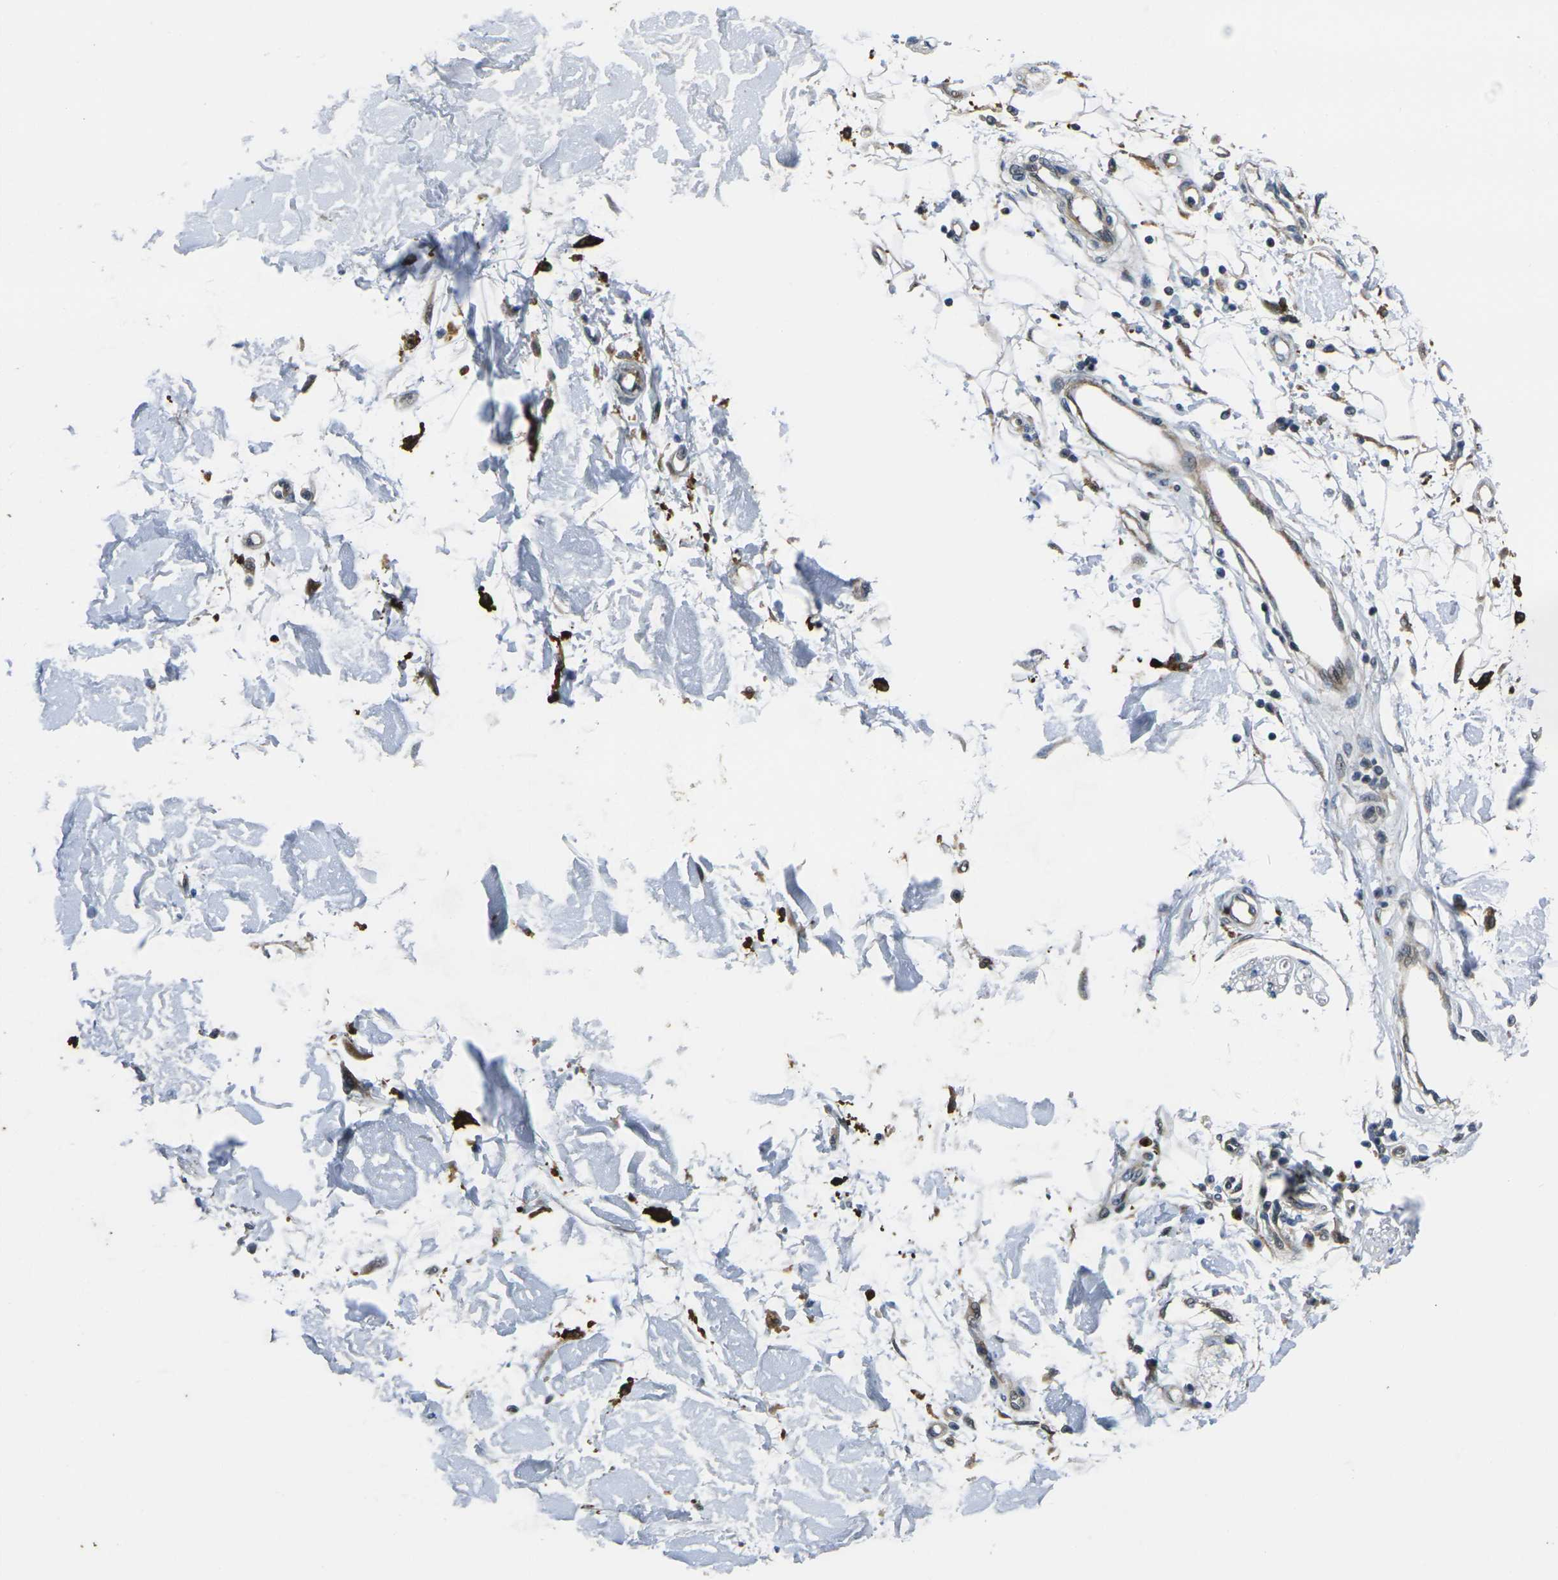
{"staining": {"intensity": "negative", "quantity": "none", "location": "none"}, "tissue": "adipose tissue", "cell_type": "Adipocytes", "image_type": "normal", "snomed": [{"axis": "morphology", "description": "Squamous cell carcinoma, NOS"}, {"axis": "topography", "description": "Skin"}], "caption": "A high-resolution histopathology image shows immunohistochemistry staining of normal adipose tissue, which demonstrates no significant positivity in adipocytes.", "gene": "ROBO2", "patient": {"sex": "male", "age": 83}}